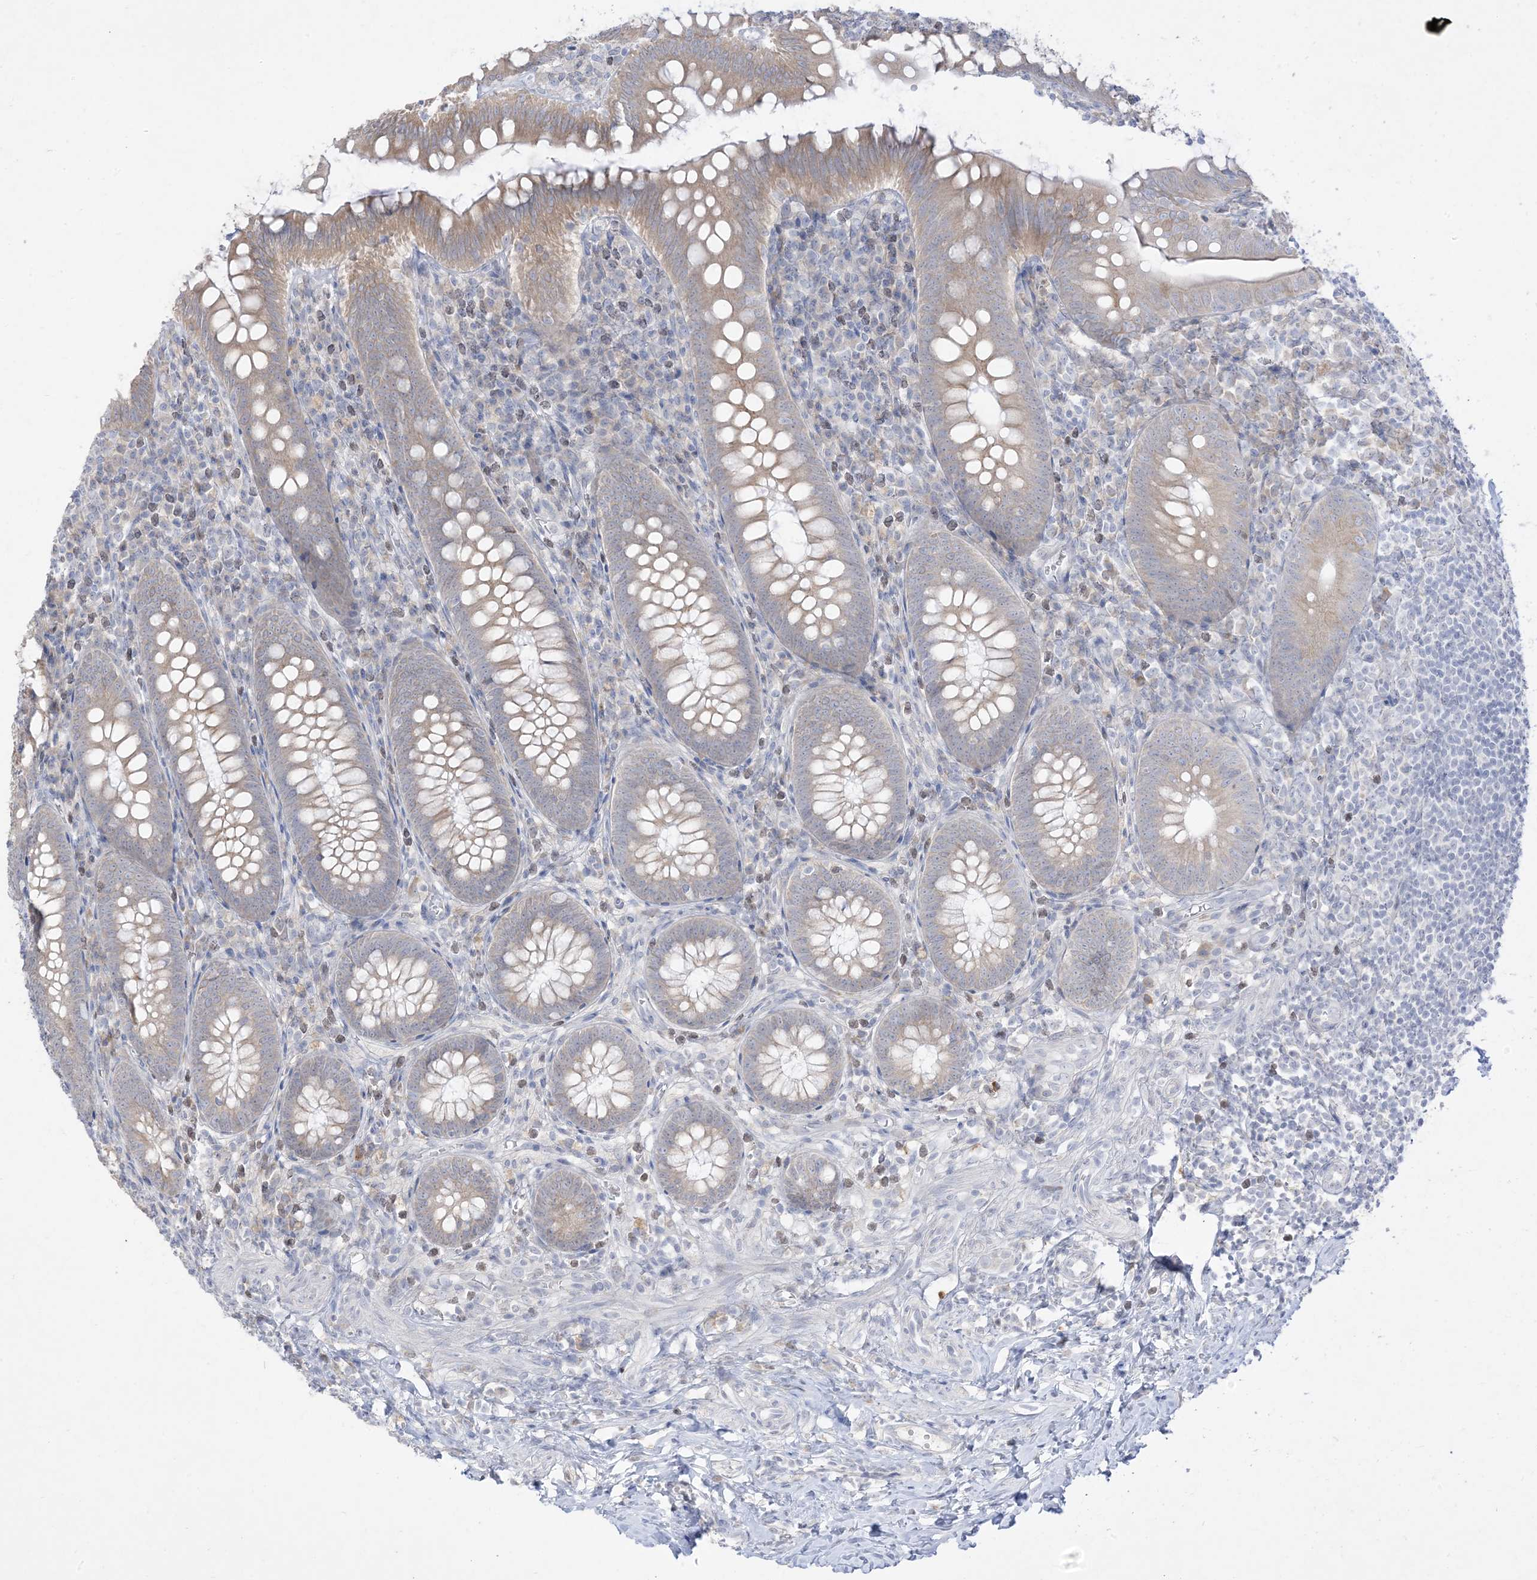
{"staining": {"intensity": "weak", "quantity": "<25%", "location": "cytoplasmic/membranous"}, "tissue": "appendix", "cell_type": "Glandular cells", "image_type": "normal", "snomed": [{"axis": "morphology", "description": "Normal tissue, NOS"}, {"axis": "topography", "description": "Appendix"}], "caption": "There is no significant positivity in glandular cells of appendix. (Brightfield microscopy of DAB immunohistochemistry (IHC) at high magnification).", "gene": "LOXL3", "patient": {"sex": "male", "age": 14}}